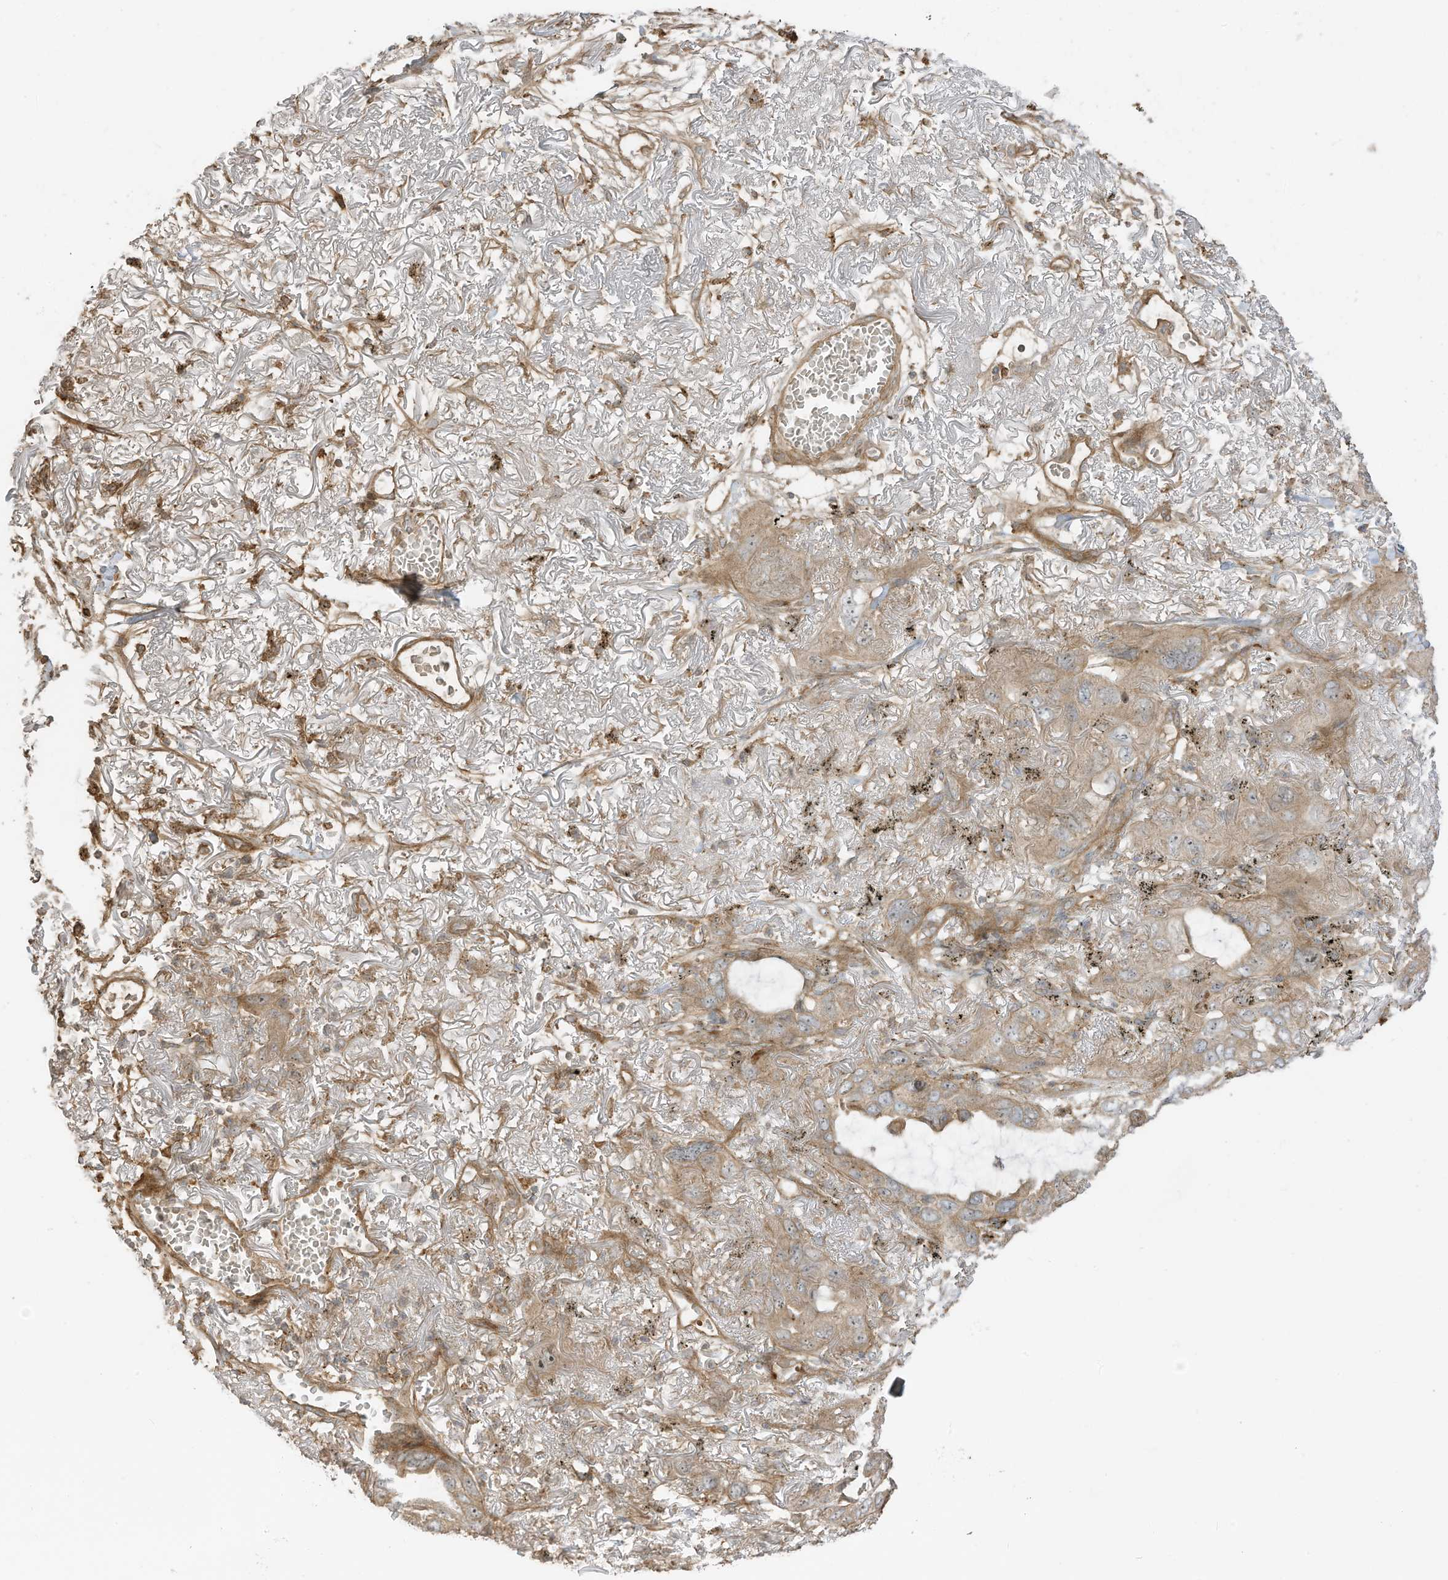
{"staining": {"intensity": "weak", "quantity": ">75%", "location": "cytoplasmic/membranous"}, "tissue": "lung cancer", "cell_type": "Tumor cells", "image_type": "cancer", "snomed": [{"axis": "morphology", "description": "Squamous cell carcinoma, NOS"}, {"axis": "topography", "description": "Lung"}], "caption": "Immunohistochemistry (IHC) micrograph of human lung cancer (squamous cell carcinoma) stained for a protein (brown), which exhibits low levels of weak cytoplasmic/membranous expression in approximately >75% of tumor cells.", "gene": "ENTR1", "patient": {"sex": "female", "age": 73}}